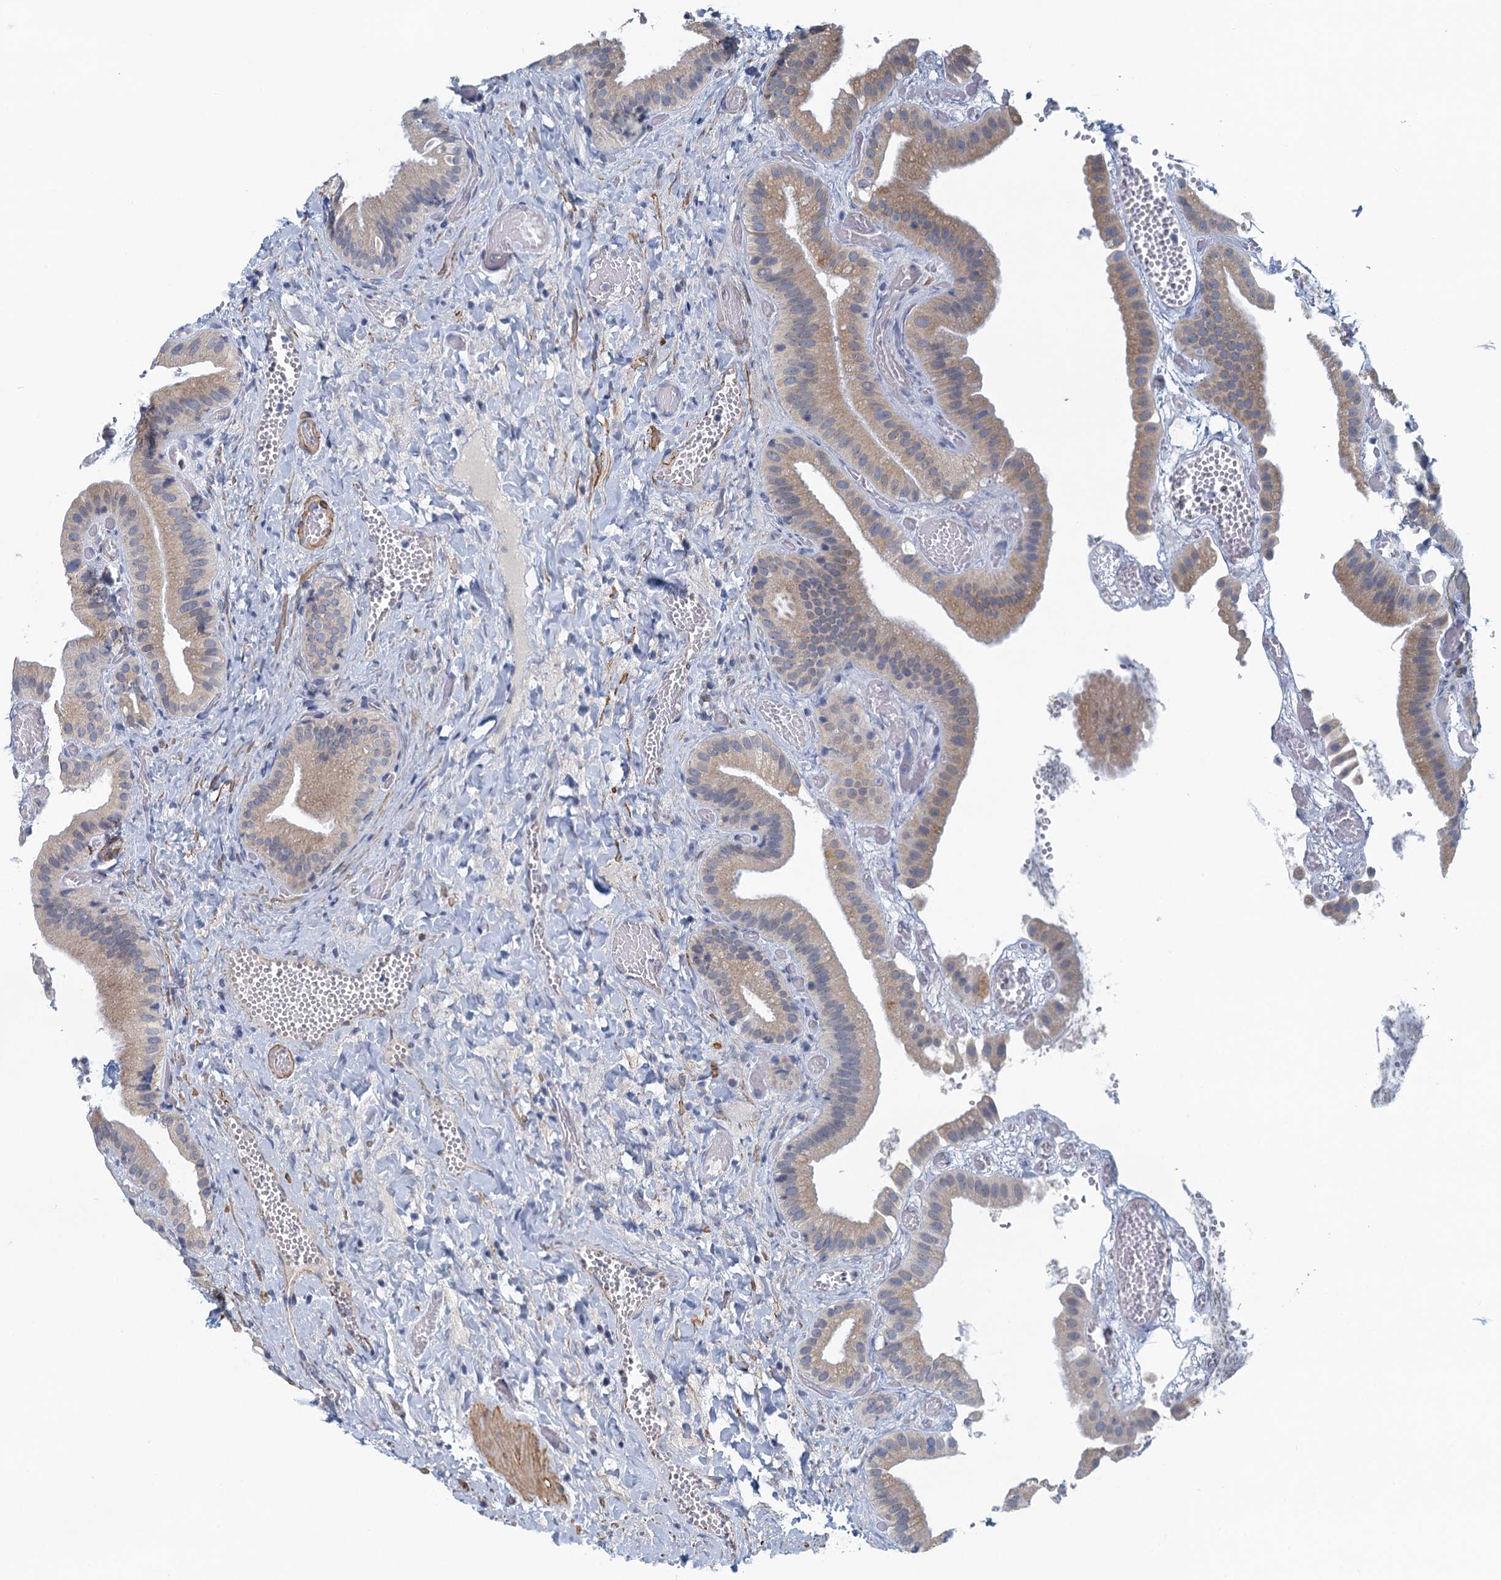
{"staining": {"intensity": "weak", "quantity": ">75%", "location": "cytoplasmic/membranous"}, "tissue": "gallbladder", "cell_type": "Glandular cells", "image_type": "normal", "snomed": [{"axis": "morphology", "description": "Normal tissue, NOS"}, {"axis": "topography", "description": "Gallbladder"}], "caption": "Immunohistochemistry (IHC) (DAB) staining of normal human gallbladder demonstrates weak cytoplasmic/membranous protein positivity in about >75% of glandular cells.", "gene": "ALG2", "patient": {"sex": "female", "age": 64}}